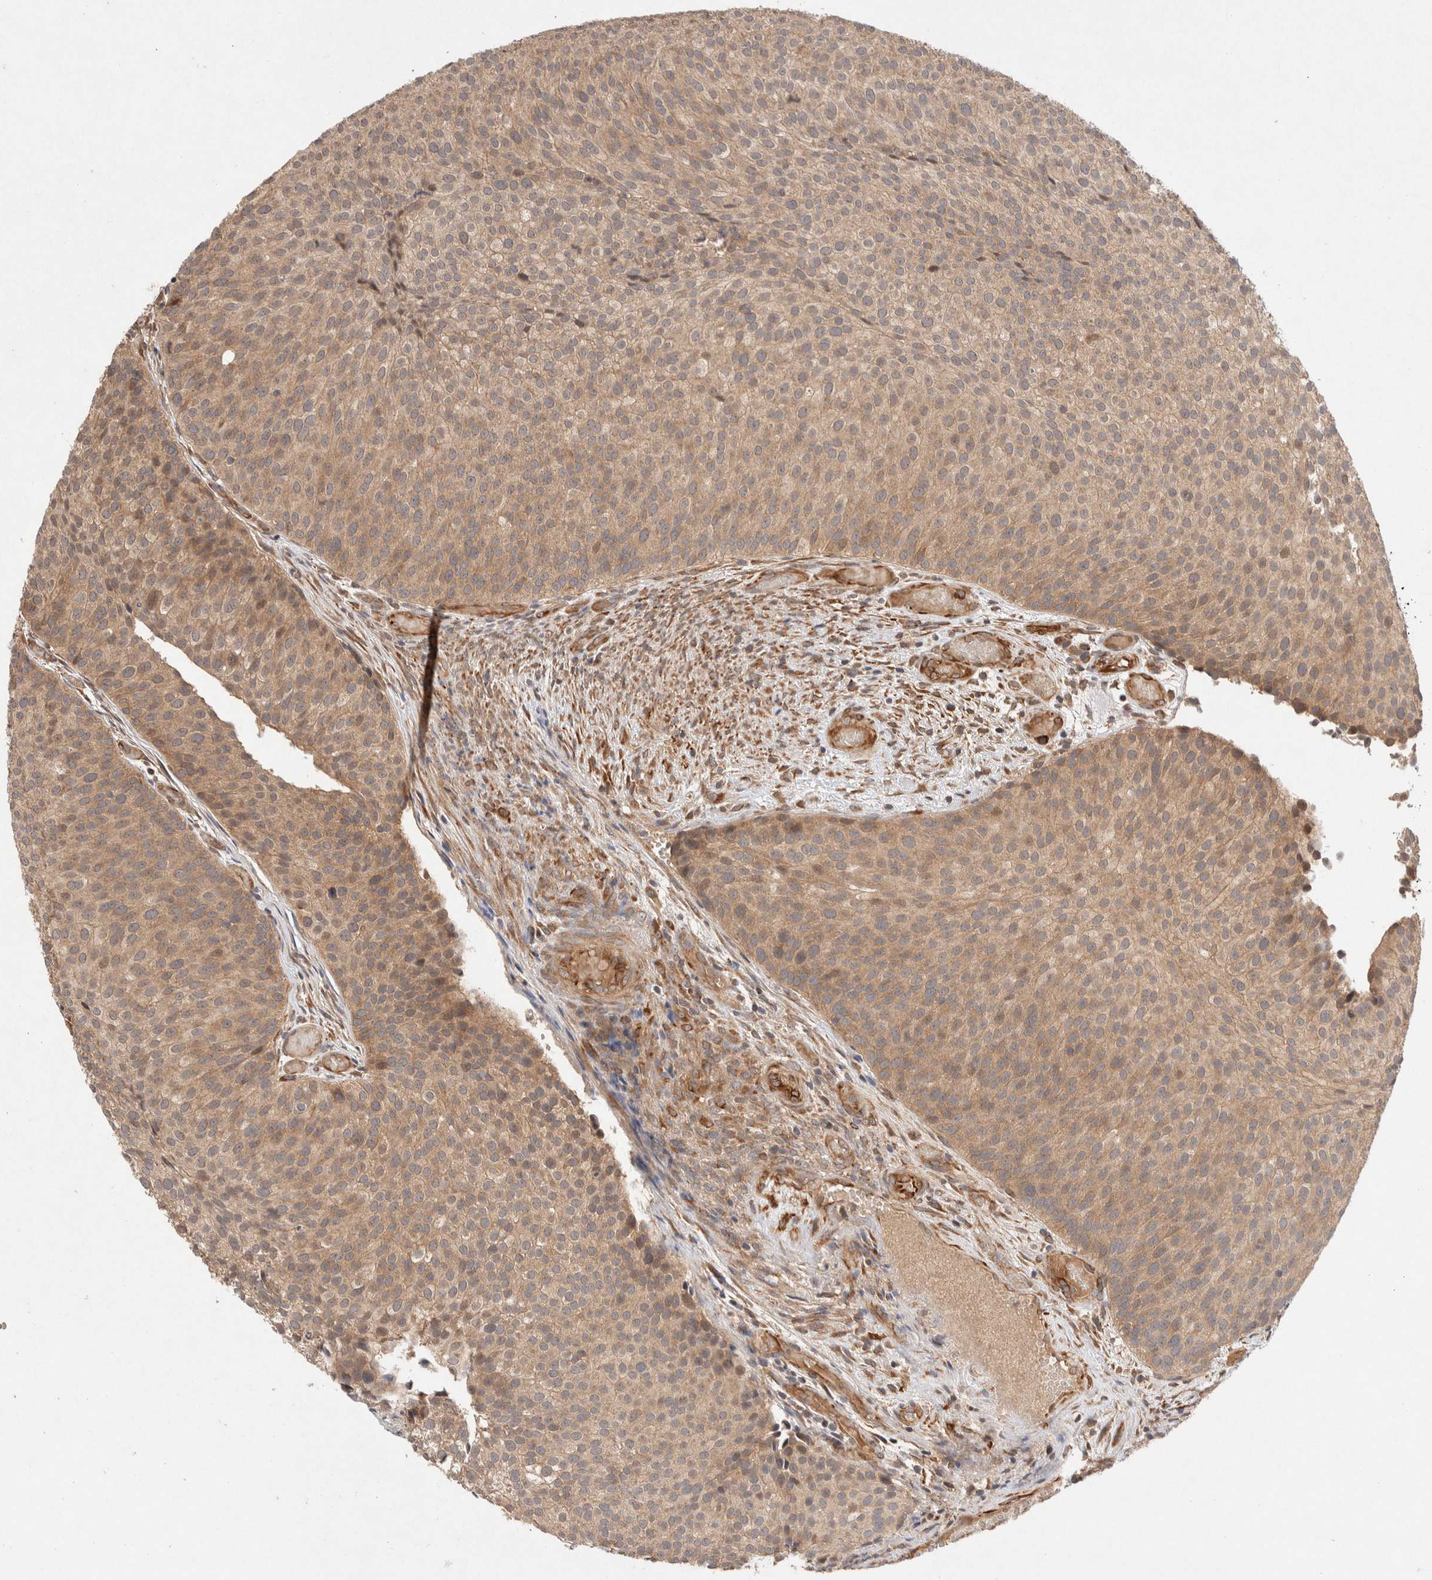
{"staining": {"intensity": "moderate", "quantity": ">75%", "location": "cytoplasmic/membranous"}, "tissue": "urothelial cancer", "cell_type": "Tumor cells", "image_type": "cancer", "snomed": [{"axis": "morphology", "description": "Urothelial carcinoma, Low grade"}, {"axis": "topography", "description": "Urinary bladder"}], "caption": "The photomicrograph demonstrates immunohistochemical staining of urothelial cancer. There is moderate cytoplasmic/membranous expression is appreciated in approximately >75% of tumor cells.", "gene": "KLHL20", "patient": {"sex": "male", "age": 86}}